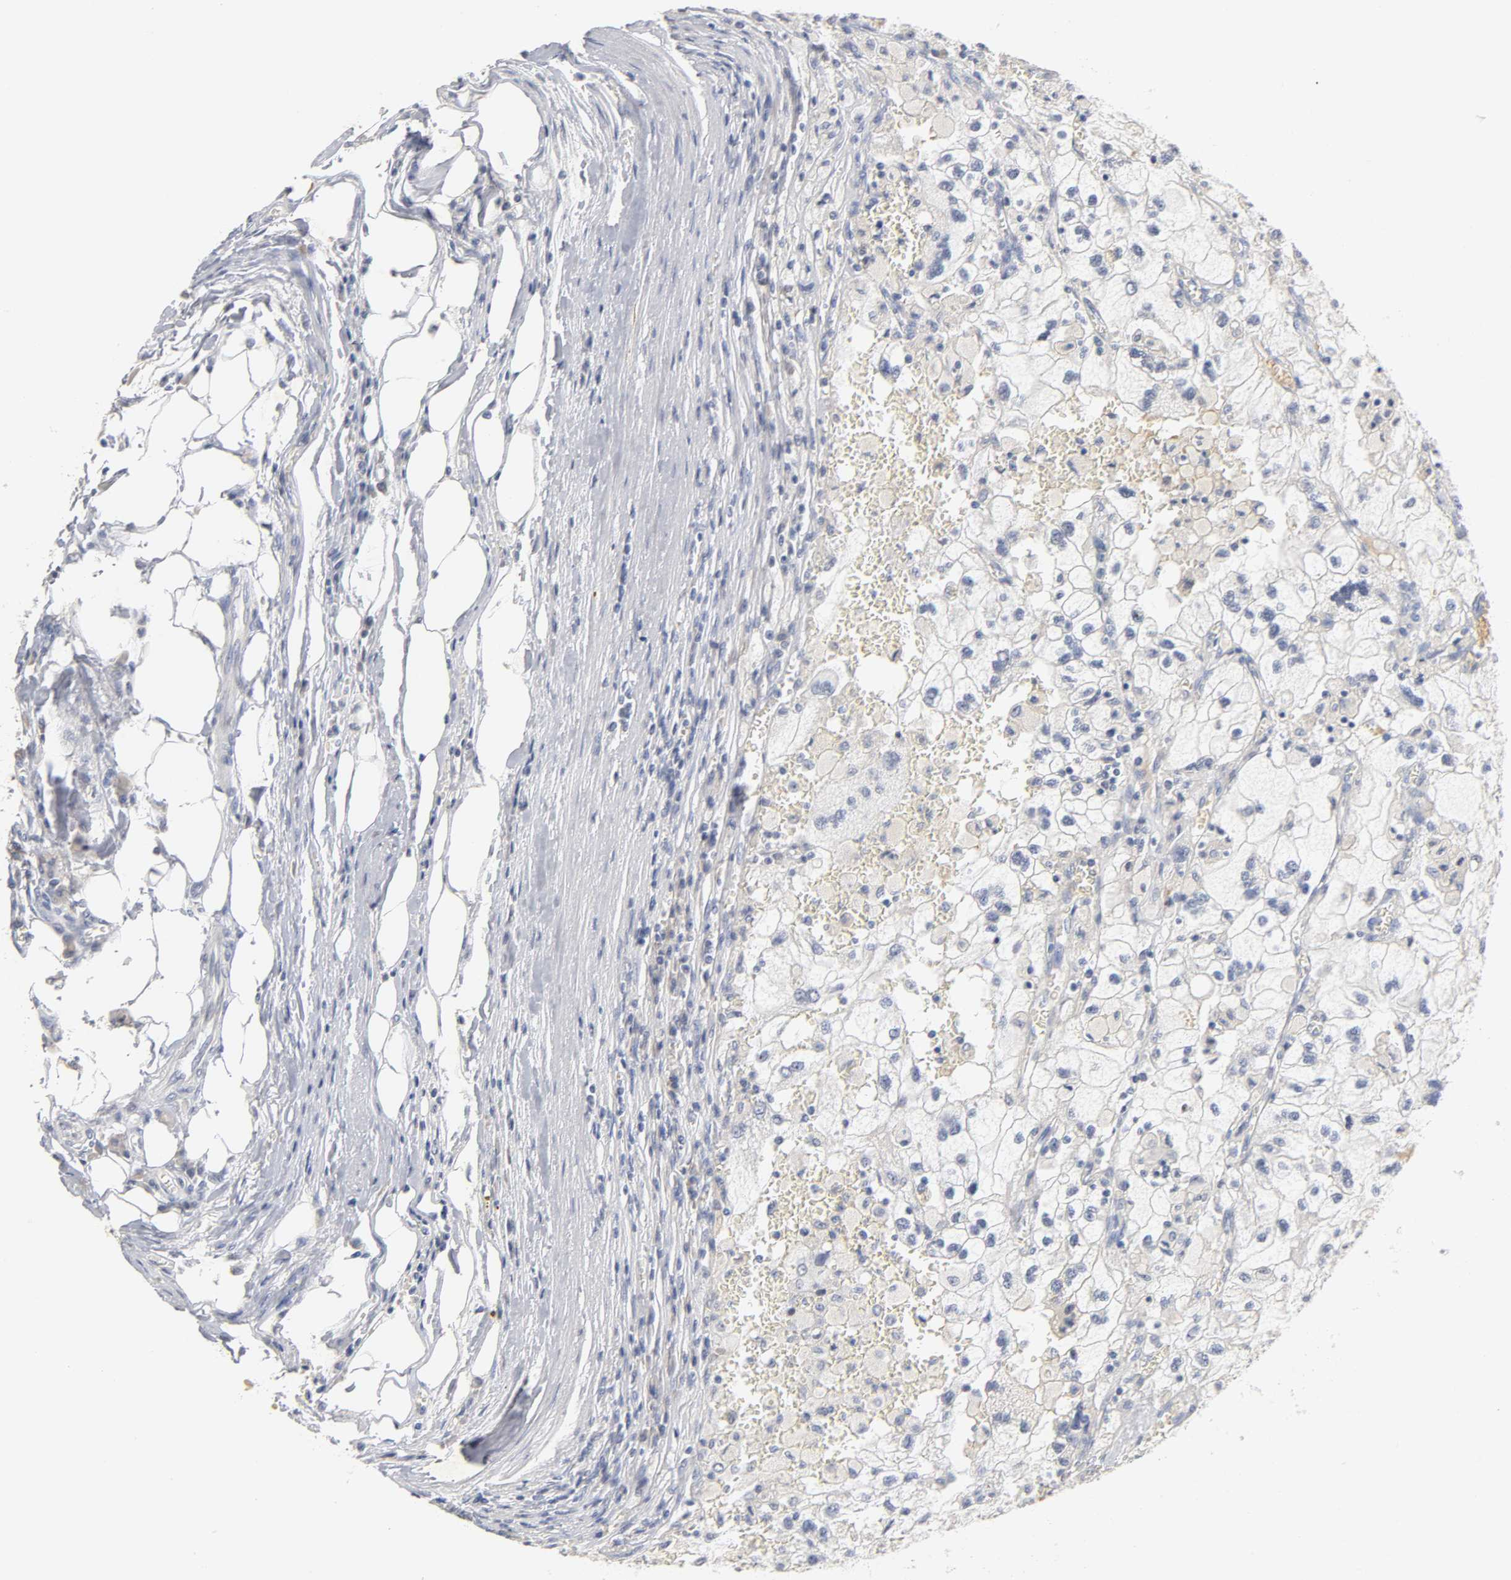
{"staining": {"intensity": "negative", "quantity": "none", "location": "none"}, "tissue": "renal cancer", "cell_type": "Tumor cells", "image_type": "cancer", "snomed": [{"axis": "morphology", "description": "Normal tissue, NOS"}, {"axis": "morphology", "description": "Adenocarcinoma, NOS"}, {"axis": "topography", "description": "Kidney"}], "caption": "Immunohistochemical staining of human renal adenocarcinoma demonstrates no significant positivity in tumor cells.", "gene": "OVOL1", "patient": {"sex": "male", "age": 71}}